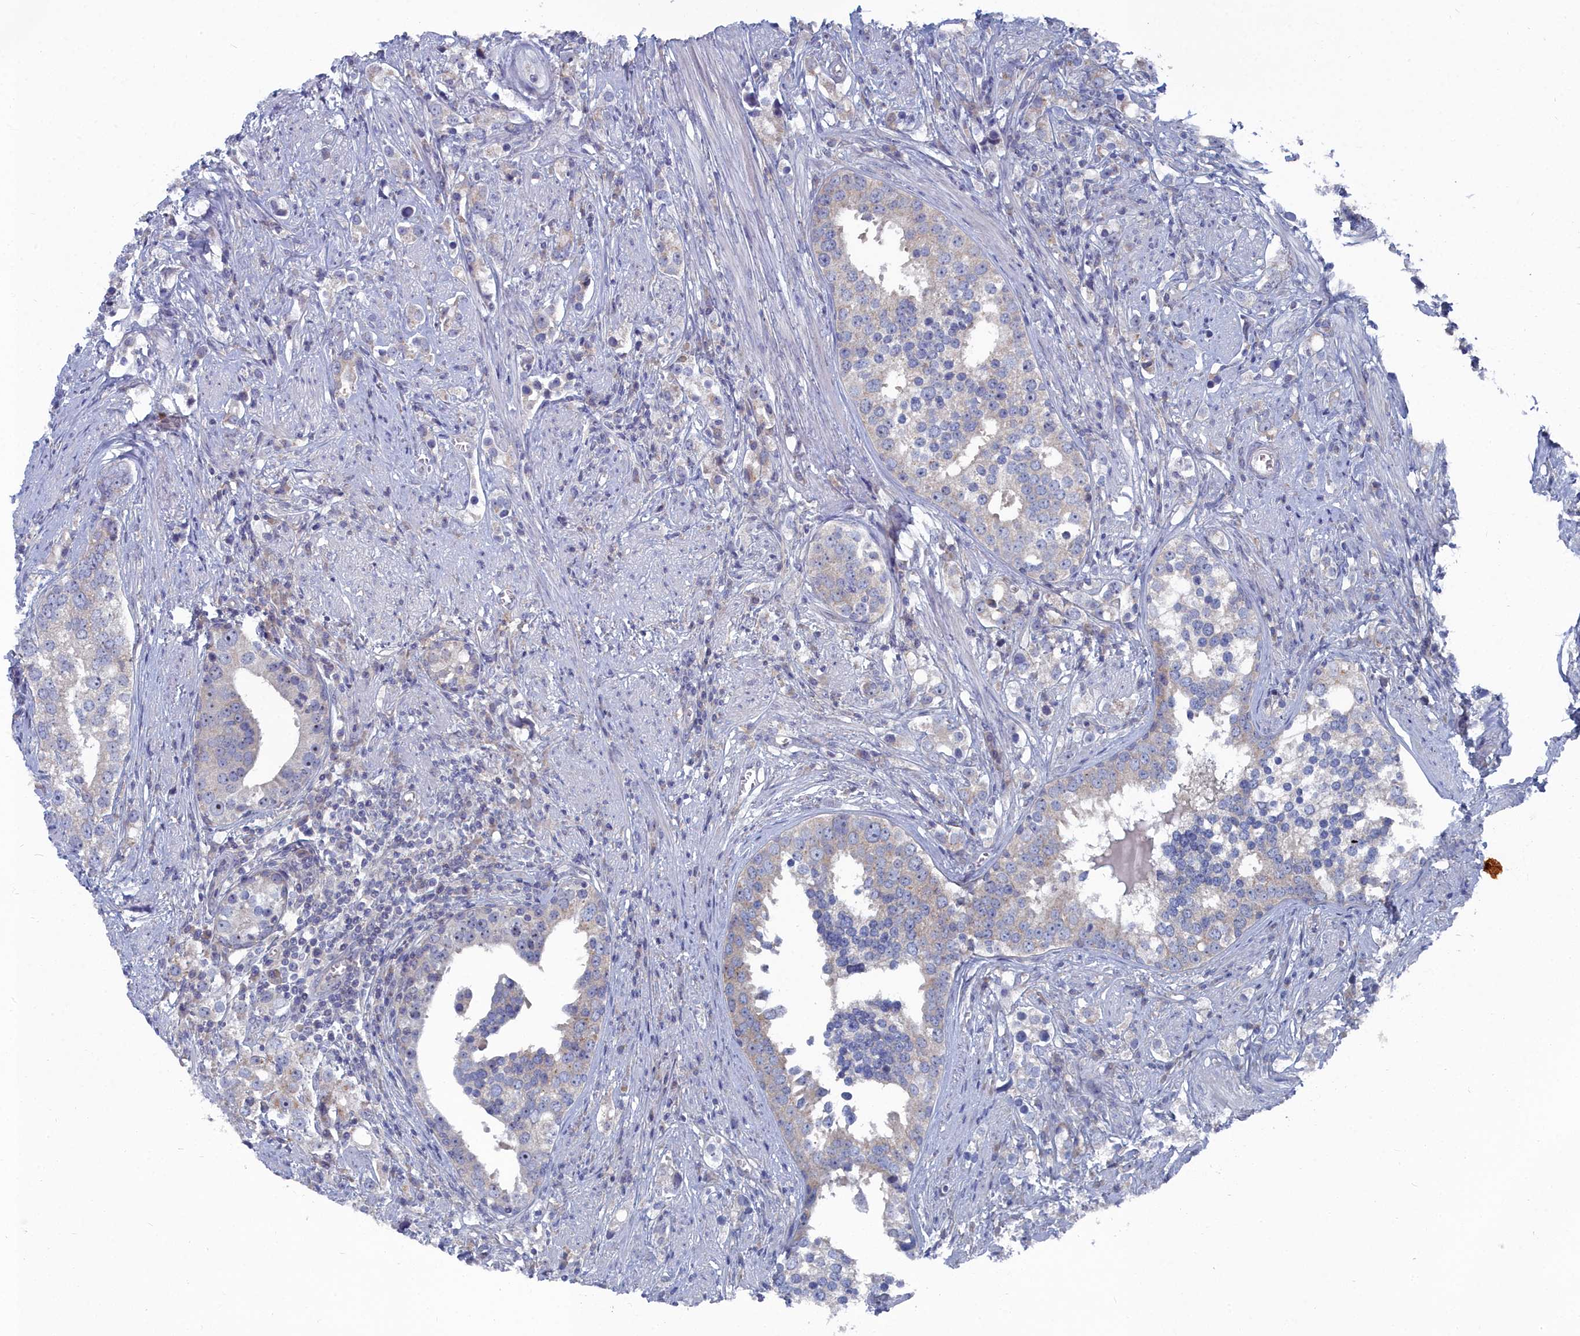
{"staining": {"intensity": "weak", "quantity": "<25%", "location": "cytoplasmic/membranous"}, "tissue": "prostate cancer", "cell_type": "Tumor cells", "image_type": "cancer", "snomed": [{"axis": "morphology", "description": "Adenocarcinoma, High grade"}, {"axis": "topography", "description": "Prostate"}], "caption": "The histopathology image exhibits no significant expression in tumor cells of prostate cancer (high-grade adenocarcinoma). The staining is performed using DAB (3,3'-diaminobenzidine) brown chromogen with nuclei counter-stained in using hematoxylin.", "gene": "CCDC149", "patient": {"sex": "male", "age": 71}}